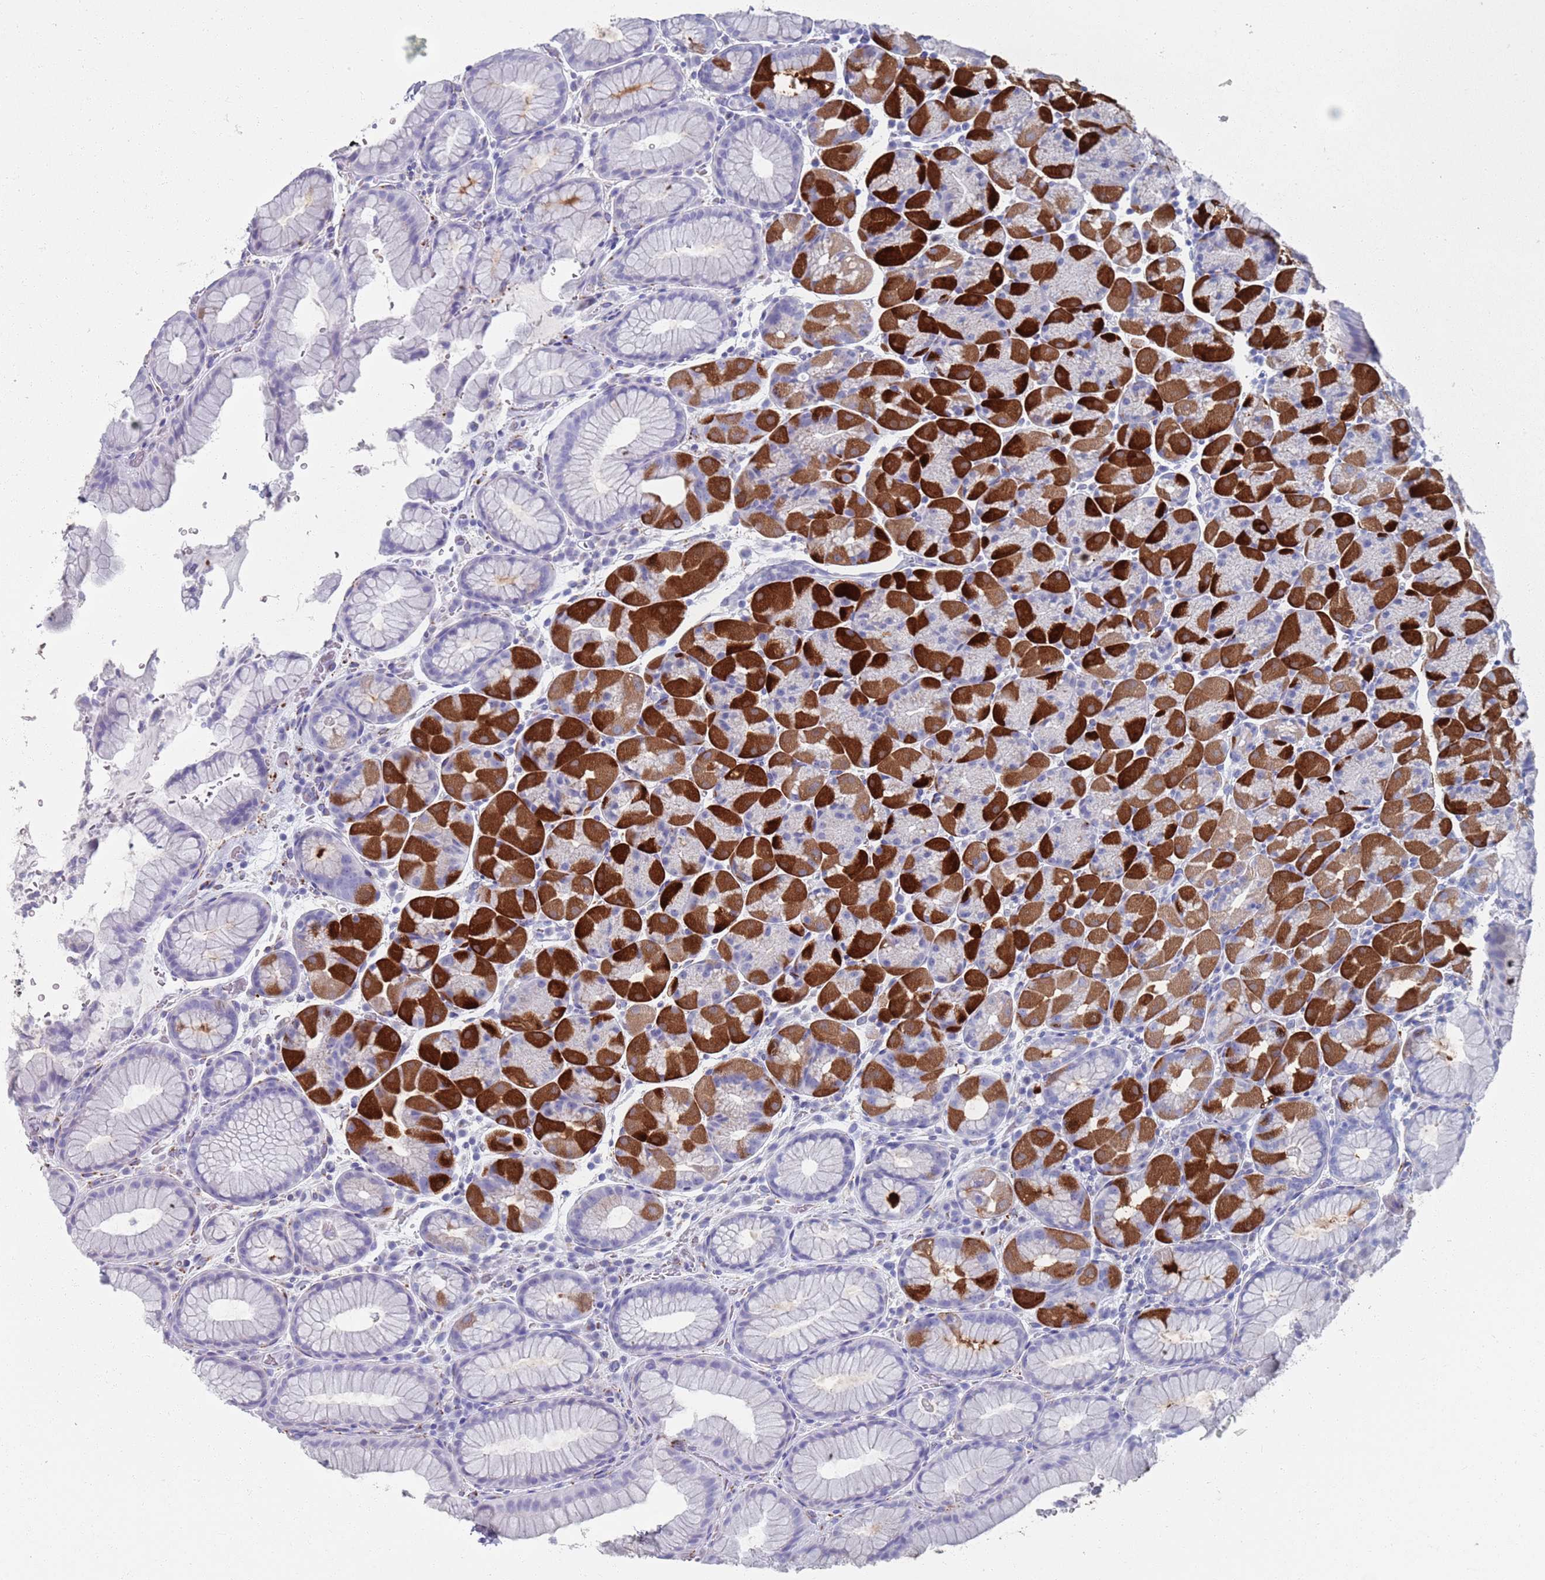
{"staining": {"intensity": "strong", "quantity": "25%-75%", "location": "cytoplasmic/membranous"}, "tissue": "stomach", "cell_type": "Glandular cells", "image_type": "normal", "snomed": [{"axis": "morphology", "description": "Normal tissue, NOS"}, {"axis": "topography", "description": "Stomach, upper"}, {"axis": "topography", "description": "Stomach, lower"}], "caption": "About 25%-75% of glandular cells in unremarkable stomach display strong cytoplasmic/membranous protein staining as visualized by brown immunohistochemical staining.", "gene": "PLOD1", "patient": {"sex": "male", "age": 67}}